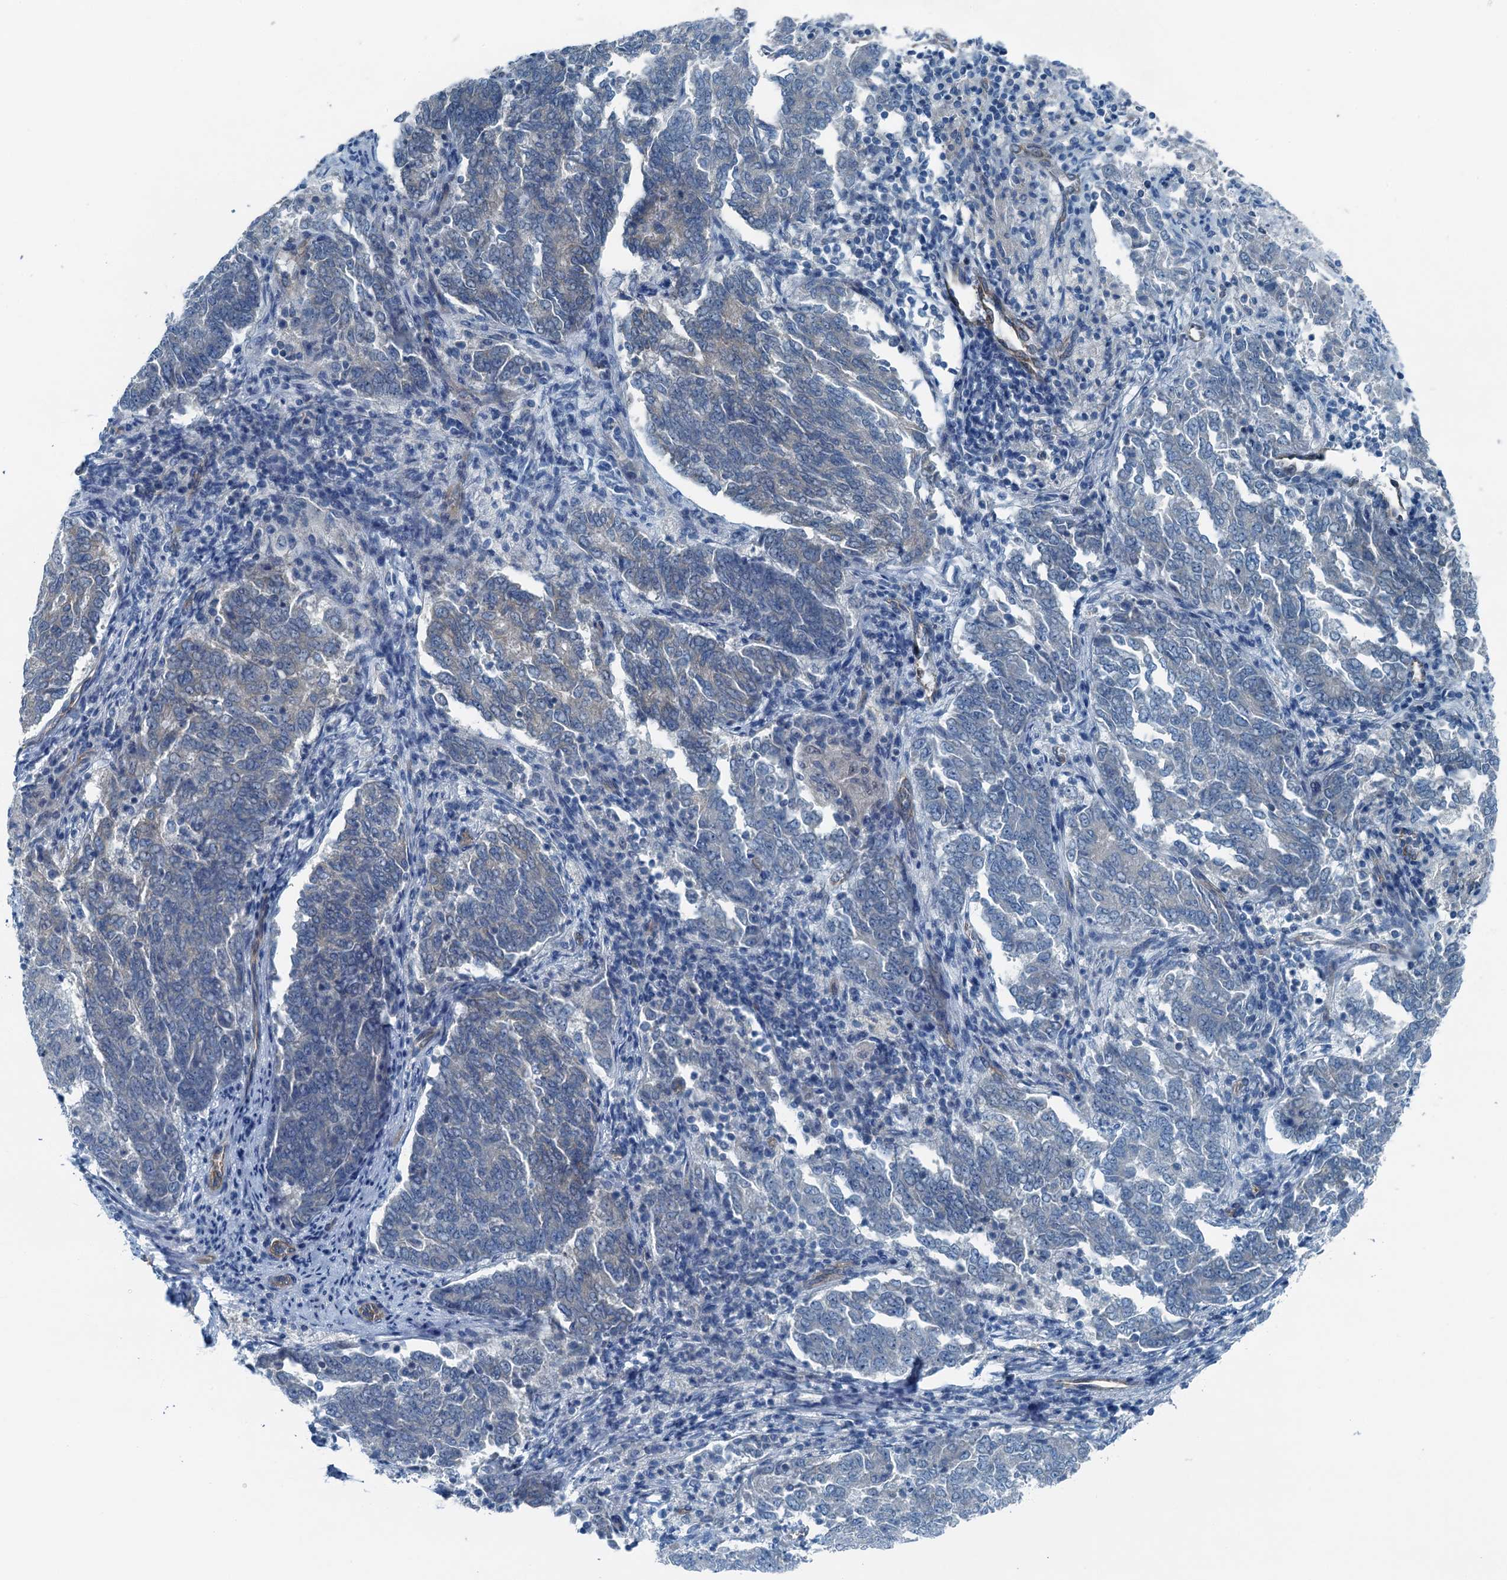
{"staining": {"intensity": "negative", "quantity": "none", "location": "none"}, "tissue": "endometrial cancer", "cell_type": "Tumor cells", "image_type": "cancer", "snomed": [{"axis": "morphology", "description": "Adenocarcinoma, NOS"}, {"axis": "topography", "description": "Endometrium"}], "caption": "Immunohistochemistry (IHC) micrograph of human adenocarcinoma (endometrial) stained for a protein (brown), which demonstrates no expression in tumor cells. (Immunohistochemistry (IHC), brightfield microscopy, high magnification).", "gene": "GFOD2", "patient": {"sex": "female", "age": 80}}